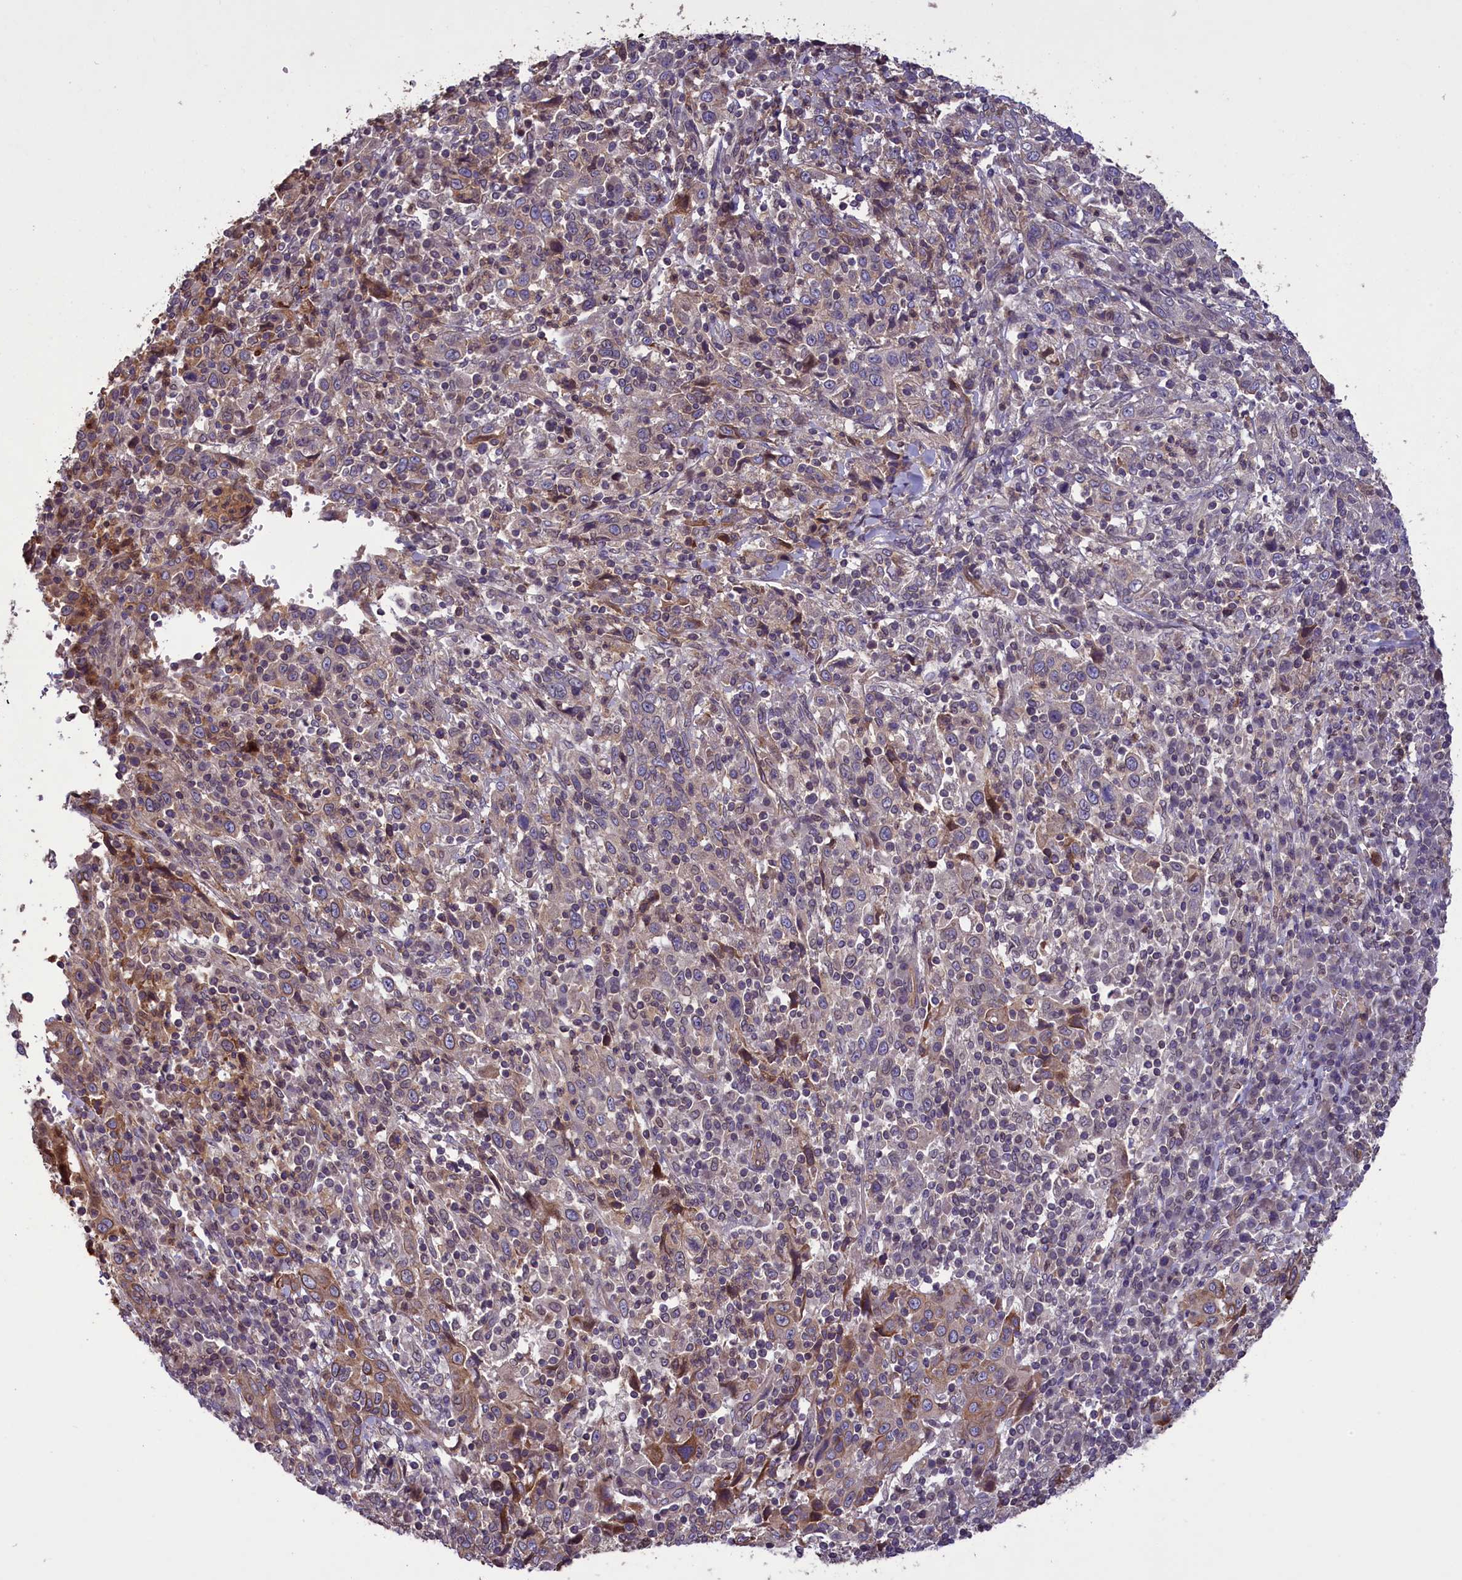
{"staining": {"intensity": "moderate", "quantity": "<25%", "location": "cytoplasmic/membranous"}, "tissue": "cervical cancer", "cell_type": "Tumor cells", "image_type": "cancer", "snomed": [{"axis": "morphology", "description": "Squamous cell carcinoma, NOS"}, {"axis": "topography", "description": "Cervix"}], "caption": "The immunohistochemical stain shows moderate cytoplasmic/membranous staining in tumor cells of cervical cancer tissue.", "gene": "CCDC125", "patient": {"sex": "female", "age": 46}}